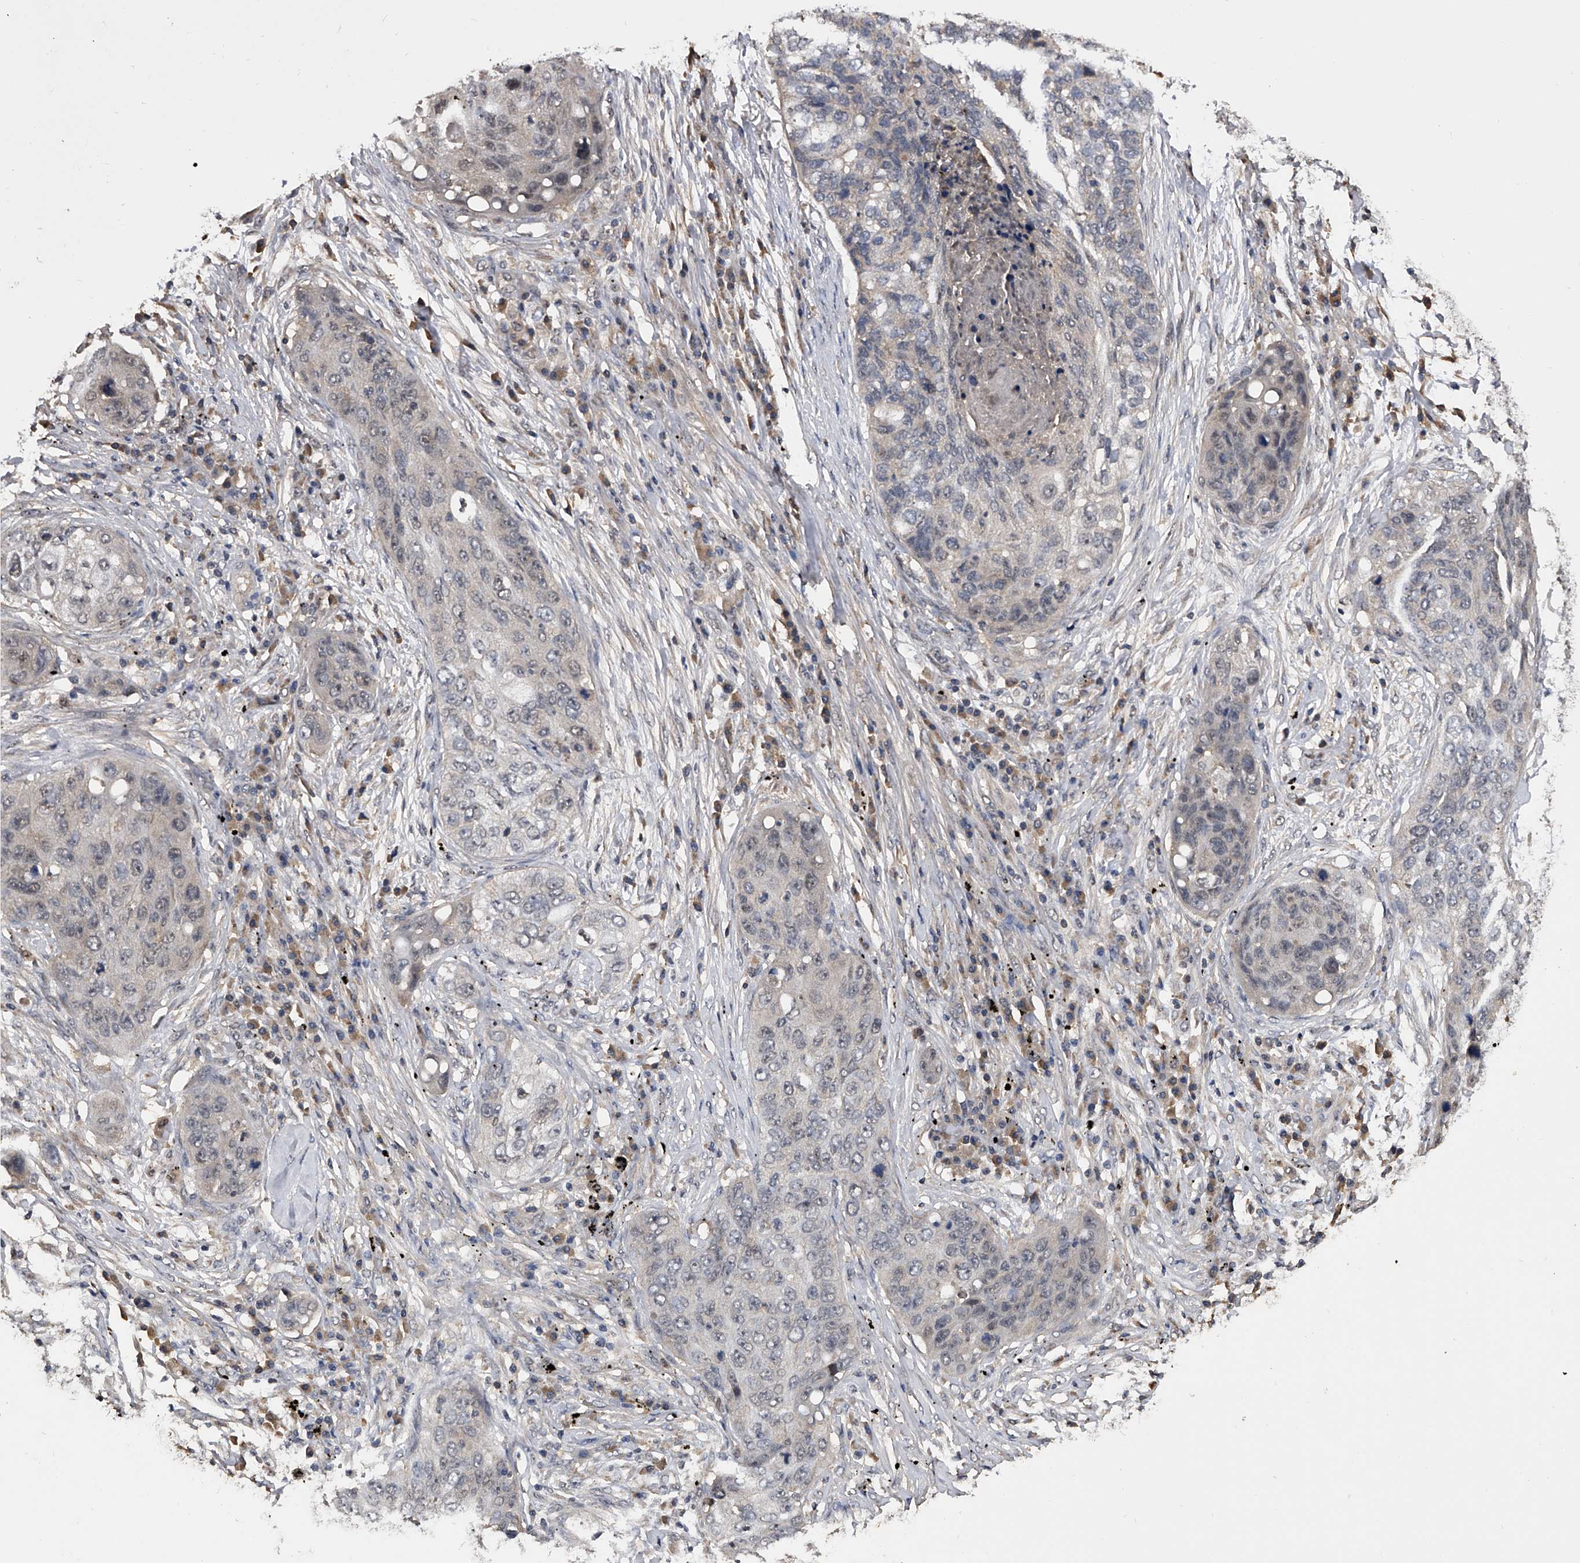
{"staining": {"intensity": "negative", "quantity": "none", "location": "none"}, "tissue": "lung cancer", "cell_type": "Tumor cells", "image_type": "cancer", "snomed": [{"axis": "morphology", "description": "Squamous cell carcinoma, NOS"}, {"axis": "topography", "description": "Lung"}], "caption": "This is an immunohistochemistry (IHC) histopathology image of human lung cancer (squamous cell carcinoma). There is no expression in tumor cells.", "gene": "EFCAB7", "patient": {"sex": "female", "age": 63}}